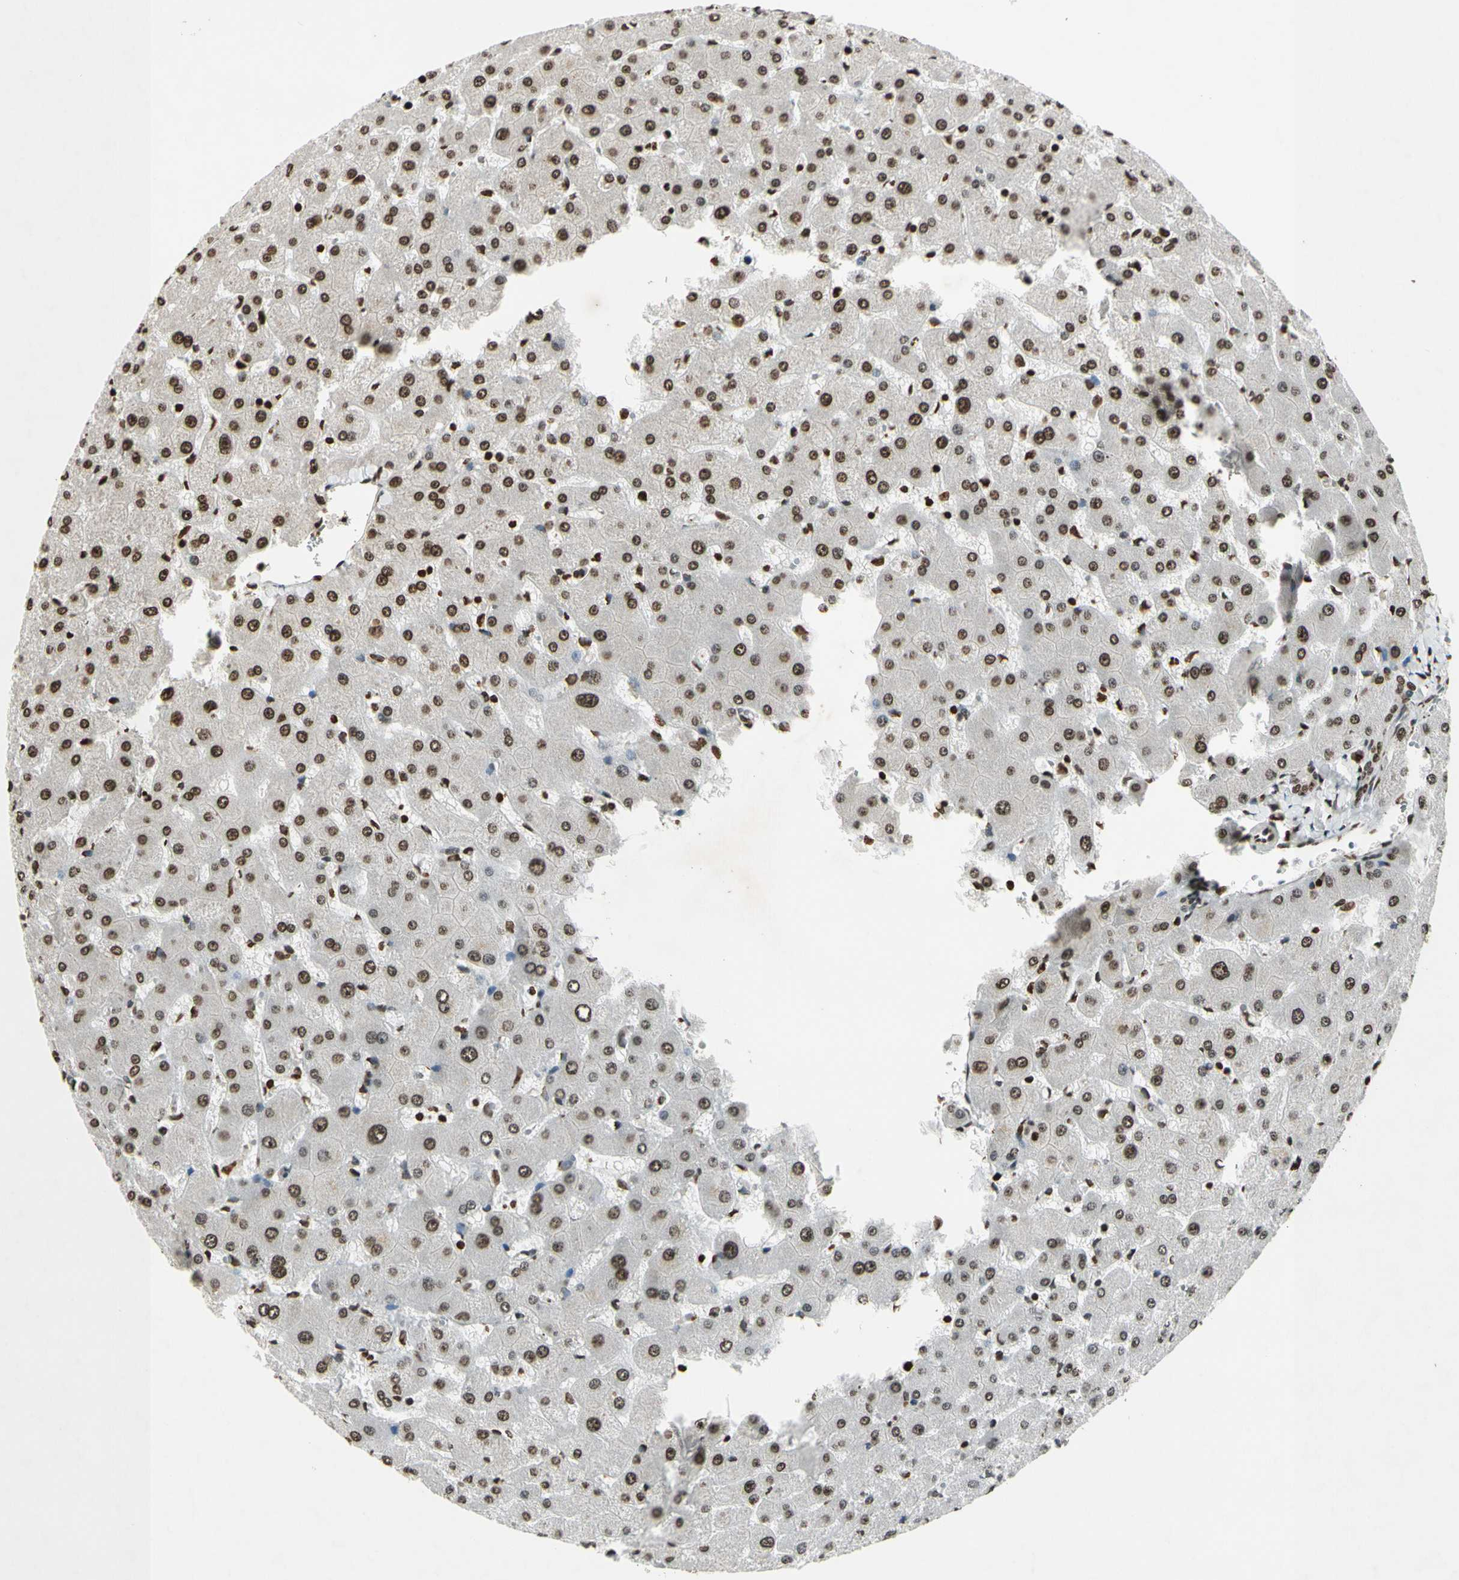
{"staining": {"intensity": "moderate", "quantity": ">75%", "location": "nuclear"}, "tissue": "liver", "cell_type": "Cholangiocytes", "image_type": "normal", "snomed": [{"axis": "morphology", "description": "Normal tissue, NOS"}, {"axis": "topography", "description": "Liver"}], "caption": "The micrograph reveals immunohistochemical staining of benign liver. There is moderate nuclear staining is seen in approximately >75% of cholangiocytes.", "gene": "RORA", "patient": {"sex": "female", "age": 63}}